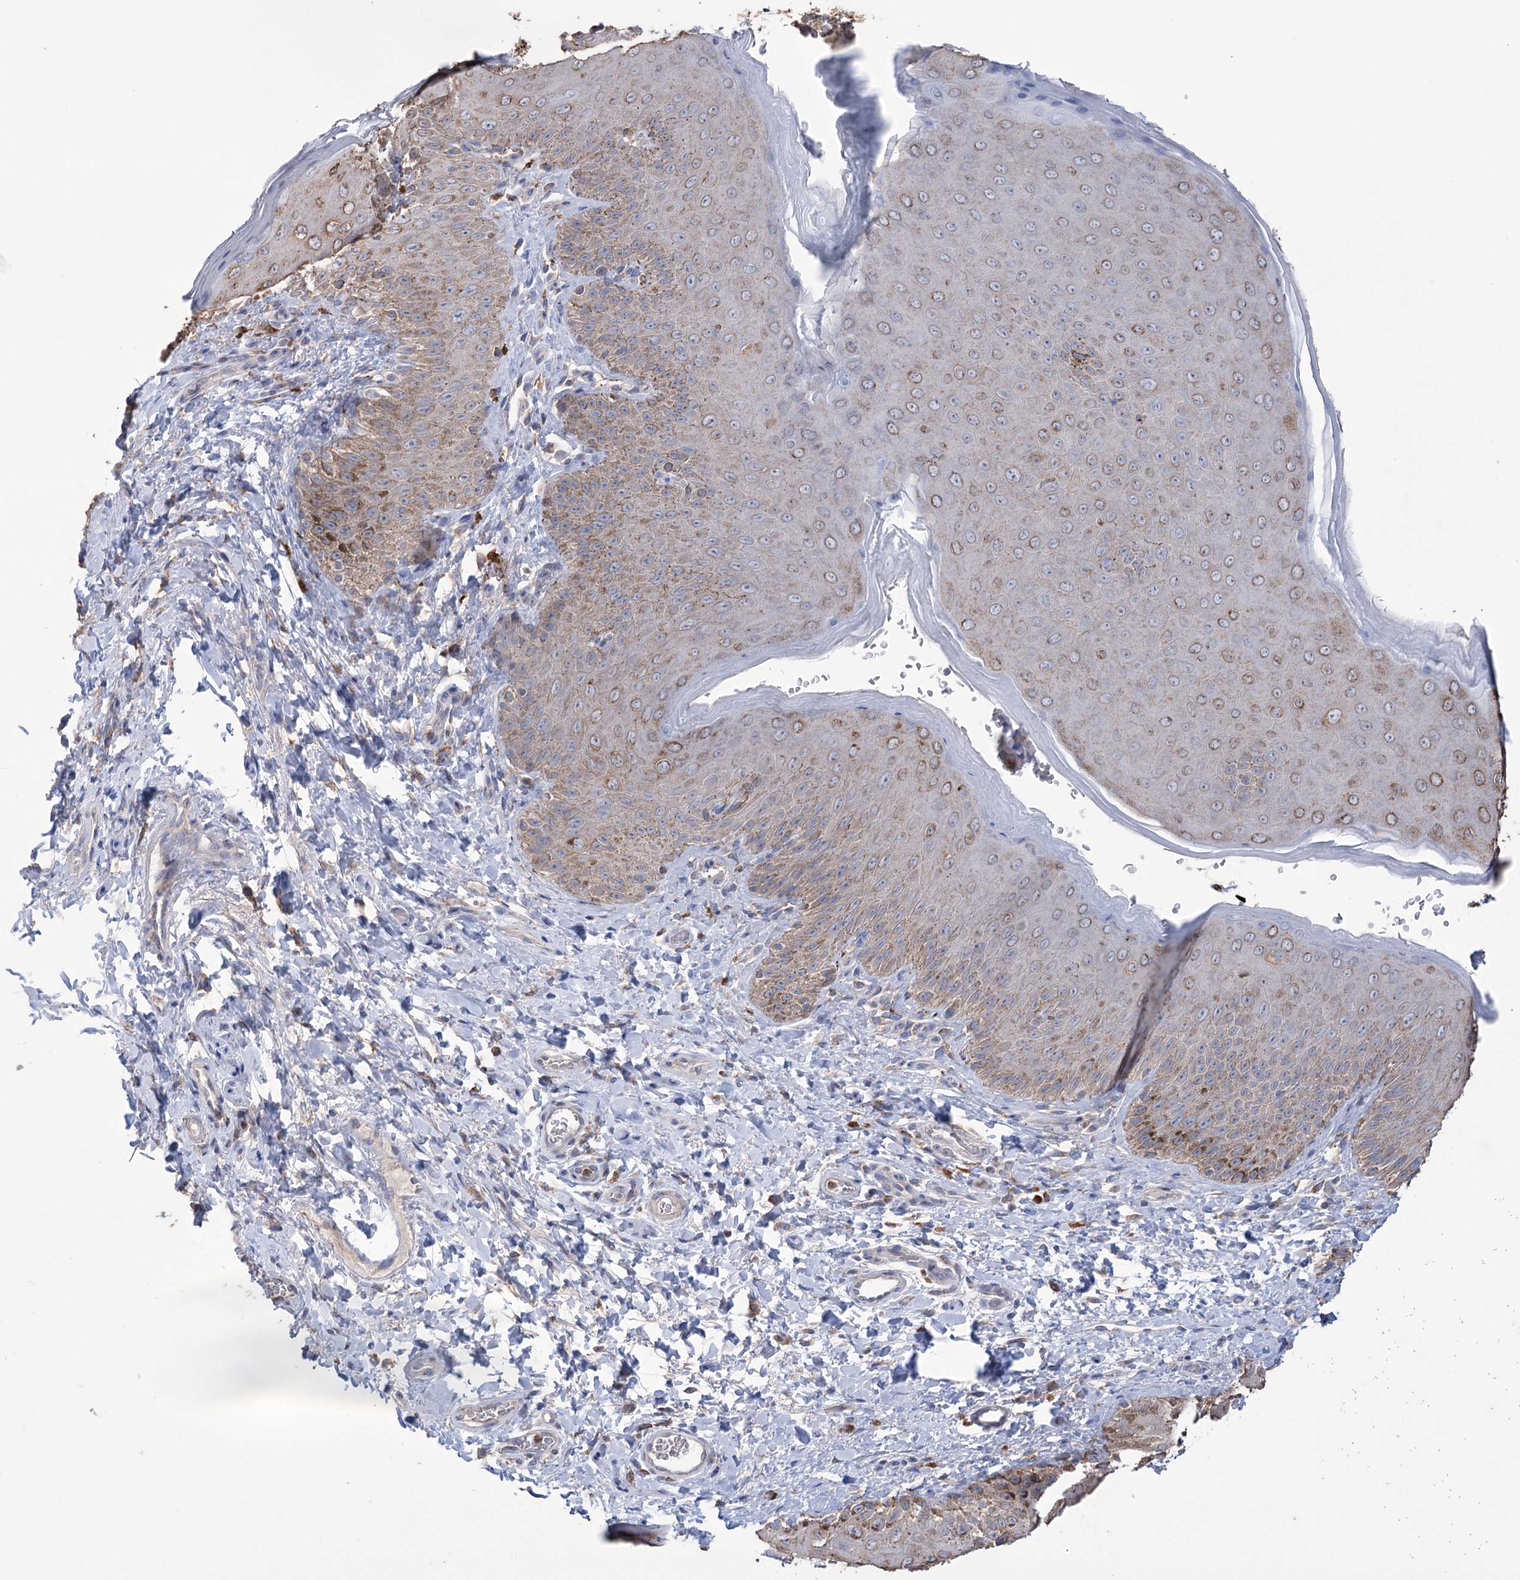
{"staining": {"intensity": "moderate", "quantity": "25%-75%", "location": "cytoplasmic/membranous"}, "tissue": "skin", "cell_type": "Epidermal cells", "image_type": "normal", "snomed": [{"axis": "morphology", "description": "Normal tissue, NOS"}, {"axis": "topography", "description": "Anal"}], "caption": "About 25%-75% of epidermal cells in normal skin reveal moderate cytoplasmic/membranous protein positivity as visualized by brown immunohistochemical staining.", "gene": "TRIM71", "patient": {"sex": "male", "age": 44}}